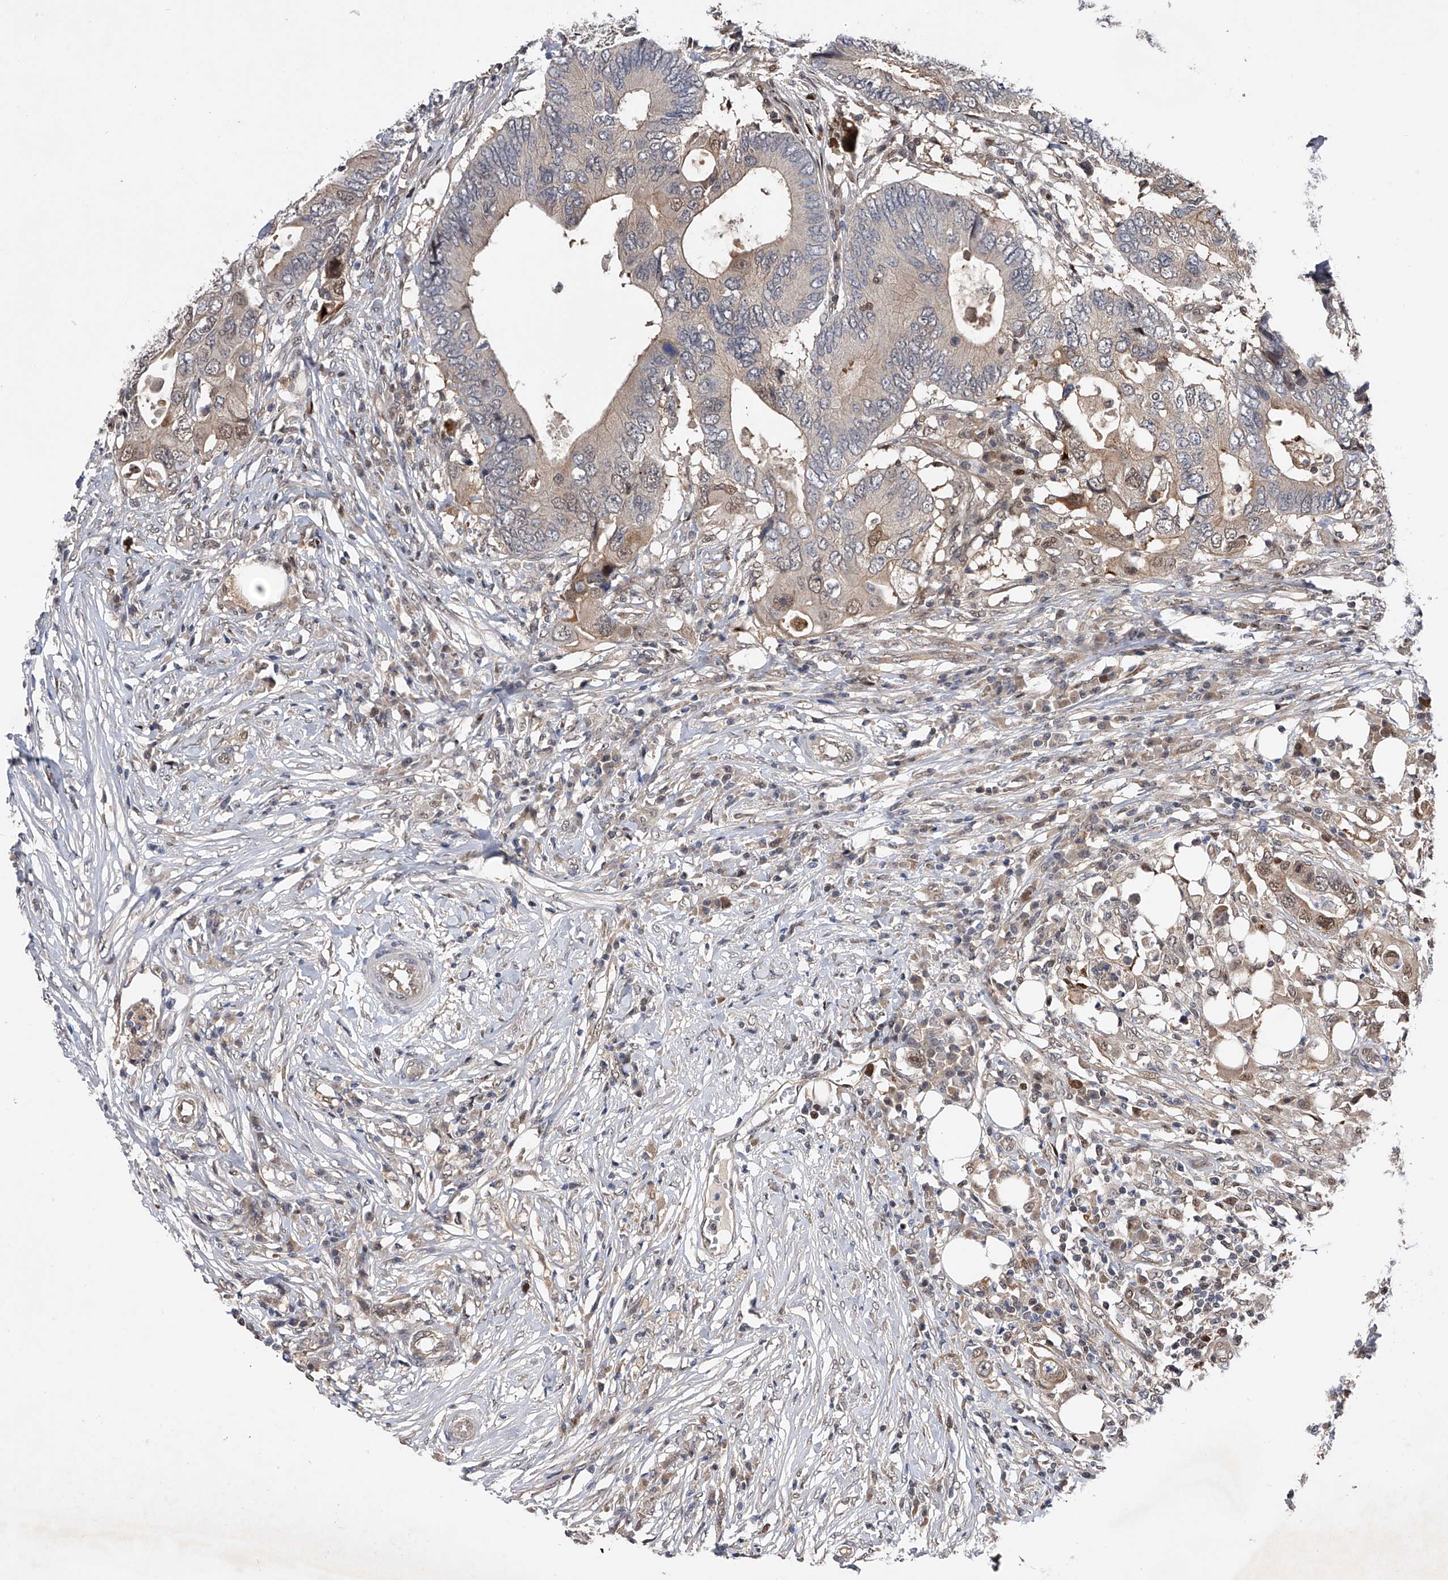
{"staining": {"intensity": "weak", "quantity": "<25%", "location": "cytoplasmic/membranous,nuclear"}, "tissue": "colorectal cancer", "cell_type": "Tumor cells", "image_type": "cancer", "snomed": [{"axis": "morphology", "description": "Adenocarcinoma, NOS"}, {"axis": "topography", "description": "Colon"}], "caption": "The histopathology image demonstrates no staining of tumor cells in colorectal cancer (adenocarcinoma).", "gene": "RWDD2A", "patient": {"sex": "male", "age": 71}}